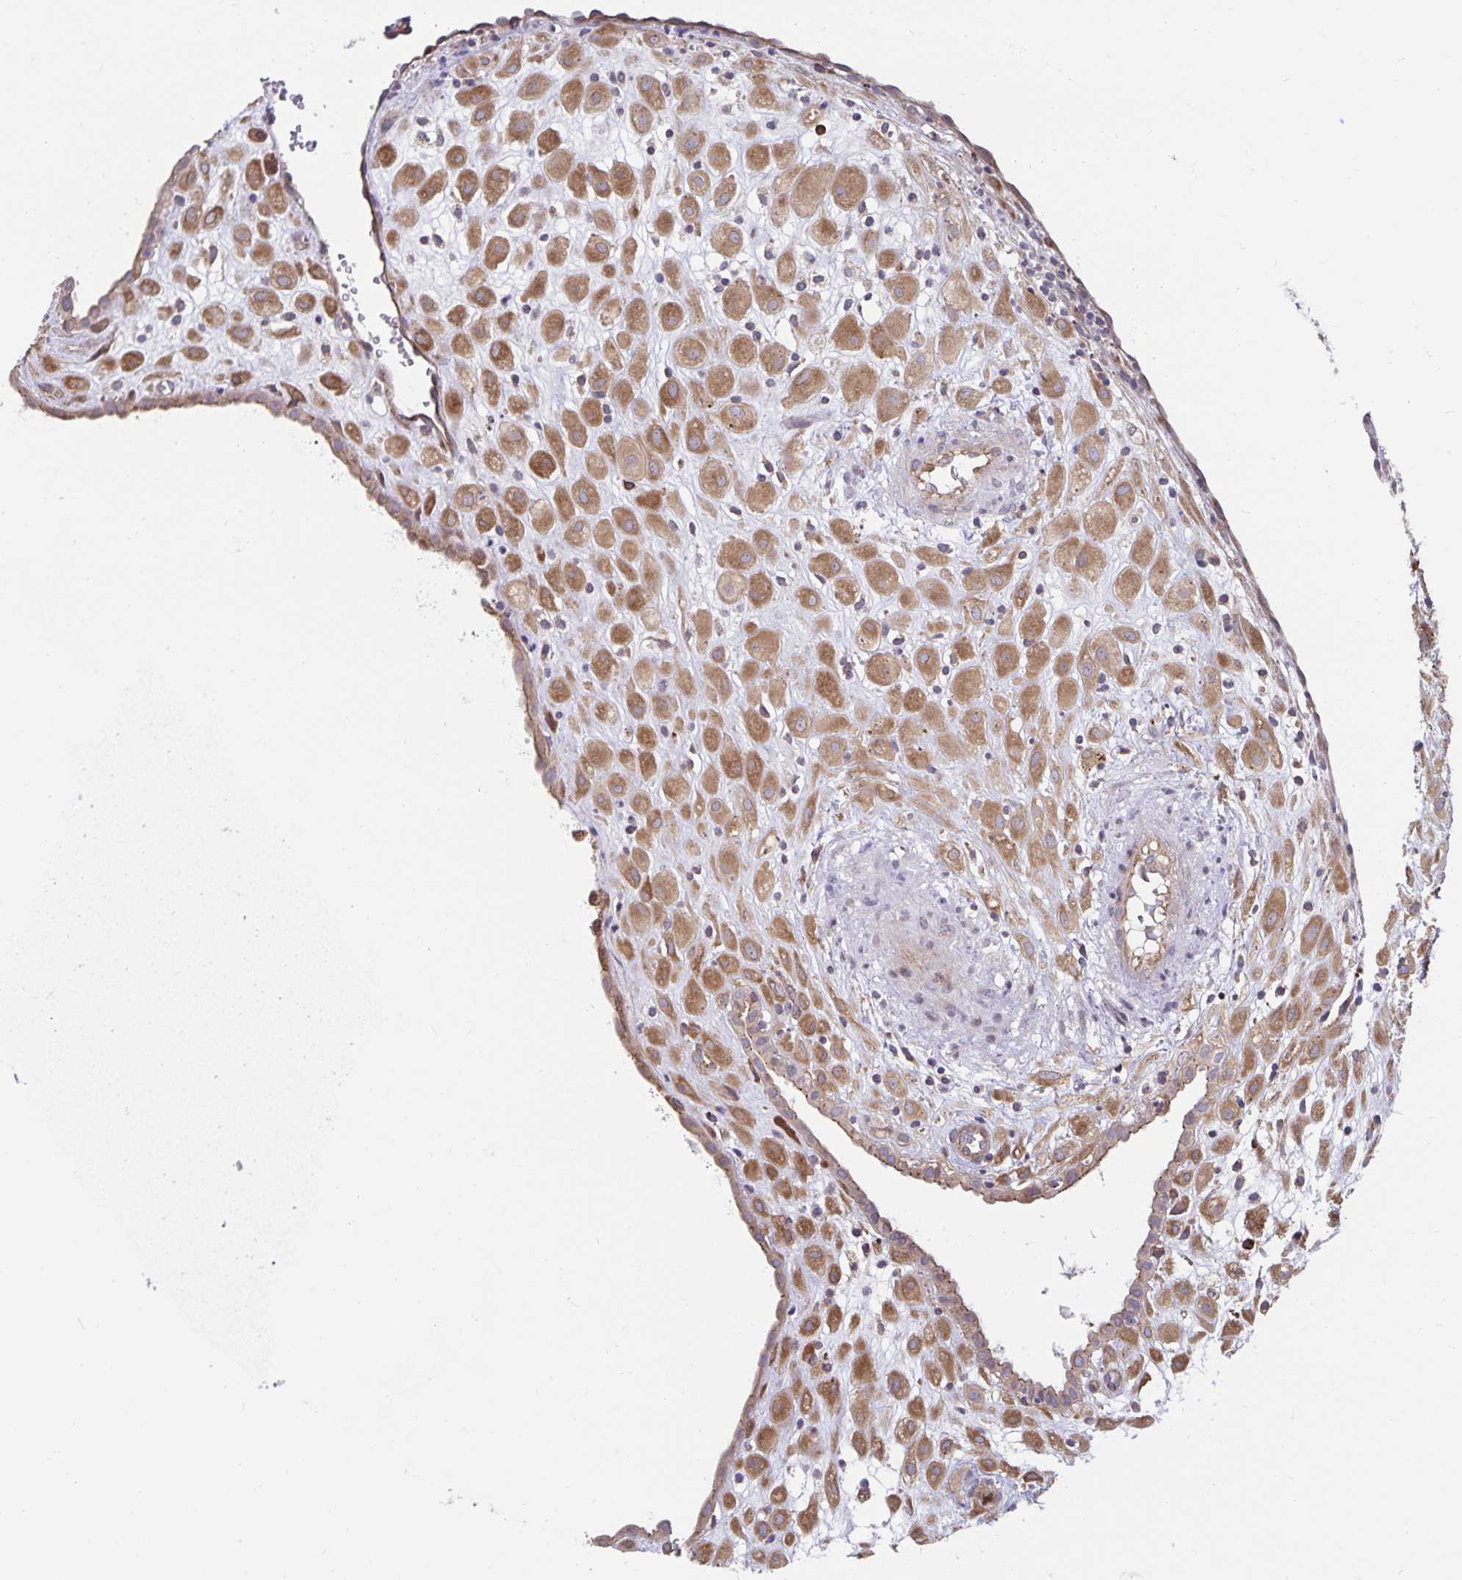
{"staining": {"intensity": "moderate", "quantity": ">75%", "location": "cytoplasmic/membranous"}, "tissue": "placenta", "cell_type": "Decidual cells", "image_type": "normal", "snomed": [{"axis": "morphology", "description": "Normal tissue, NOS"}, {"axis": "topography", "description": "Placenta"}], "caption": "Immunohistochemistry of normal placenta displays medium levels of moderate cytoplasmic/membranous expression in about >75% of decidual cells.", "gene": "SEC62", "patient": {"sex": "female", "age": 24}}